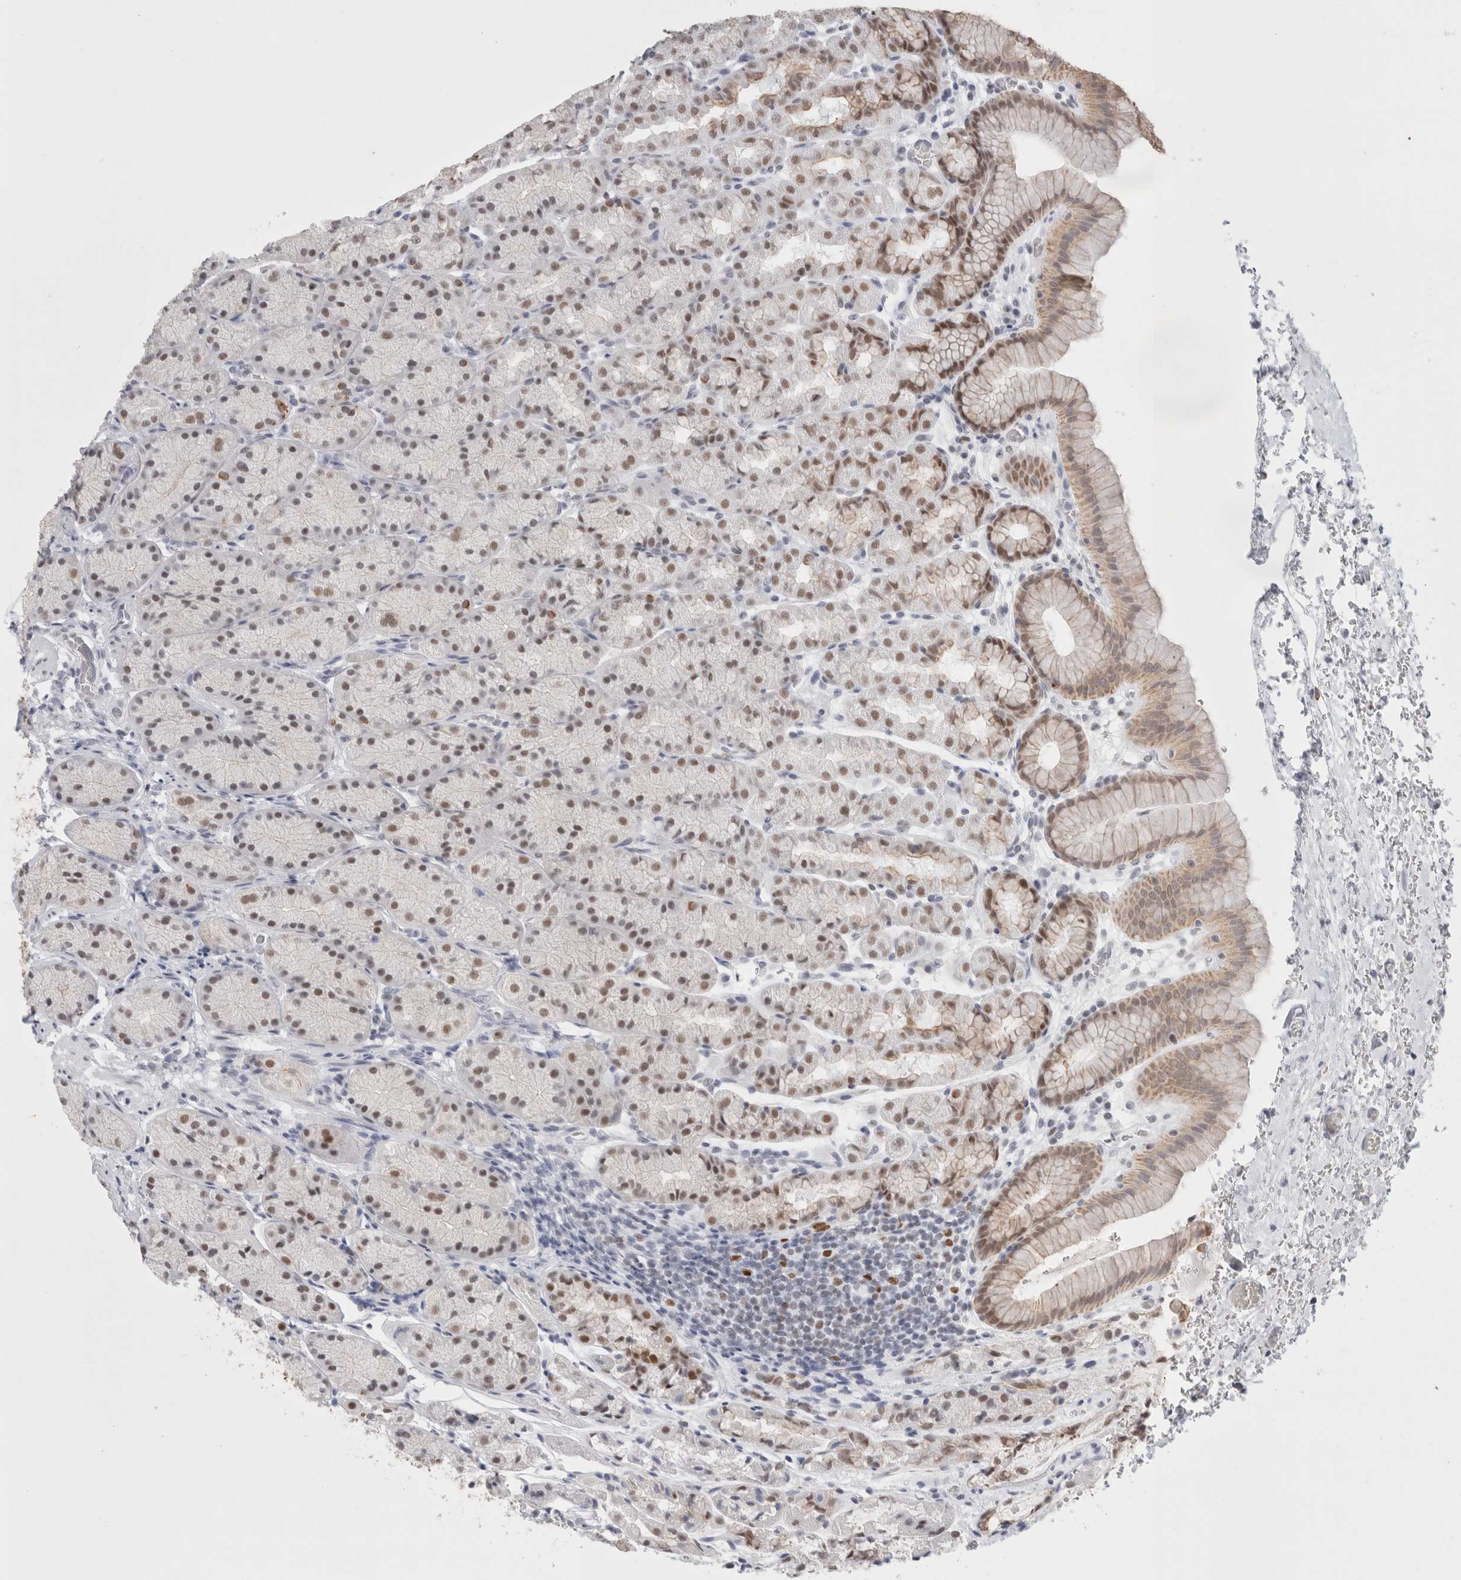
{"staining": {"intensity": "moderate", "quantity": "25%-75%", "location": "cytoplasmic/membranous,nuclear"}, "tissue": "stomach", "cell_type": "Glandular cells", "image_type": "normal", "snomed": [{"axis": "morphology", "description": "Normal tissue, NOS"}, {"axis": "topography", "description": "Stomach"}], "caption": "This photomicrograph exhibits immunohistochemistry staining of normal stomach, with medium moderate cytoplasmic/membranous,nuclear expression in approximately 25%-75% of glandular cells.", "gene": "SMARCC1", "patient": {"sex": "male", "age": 42}}